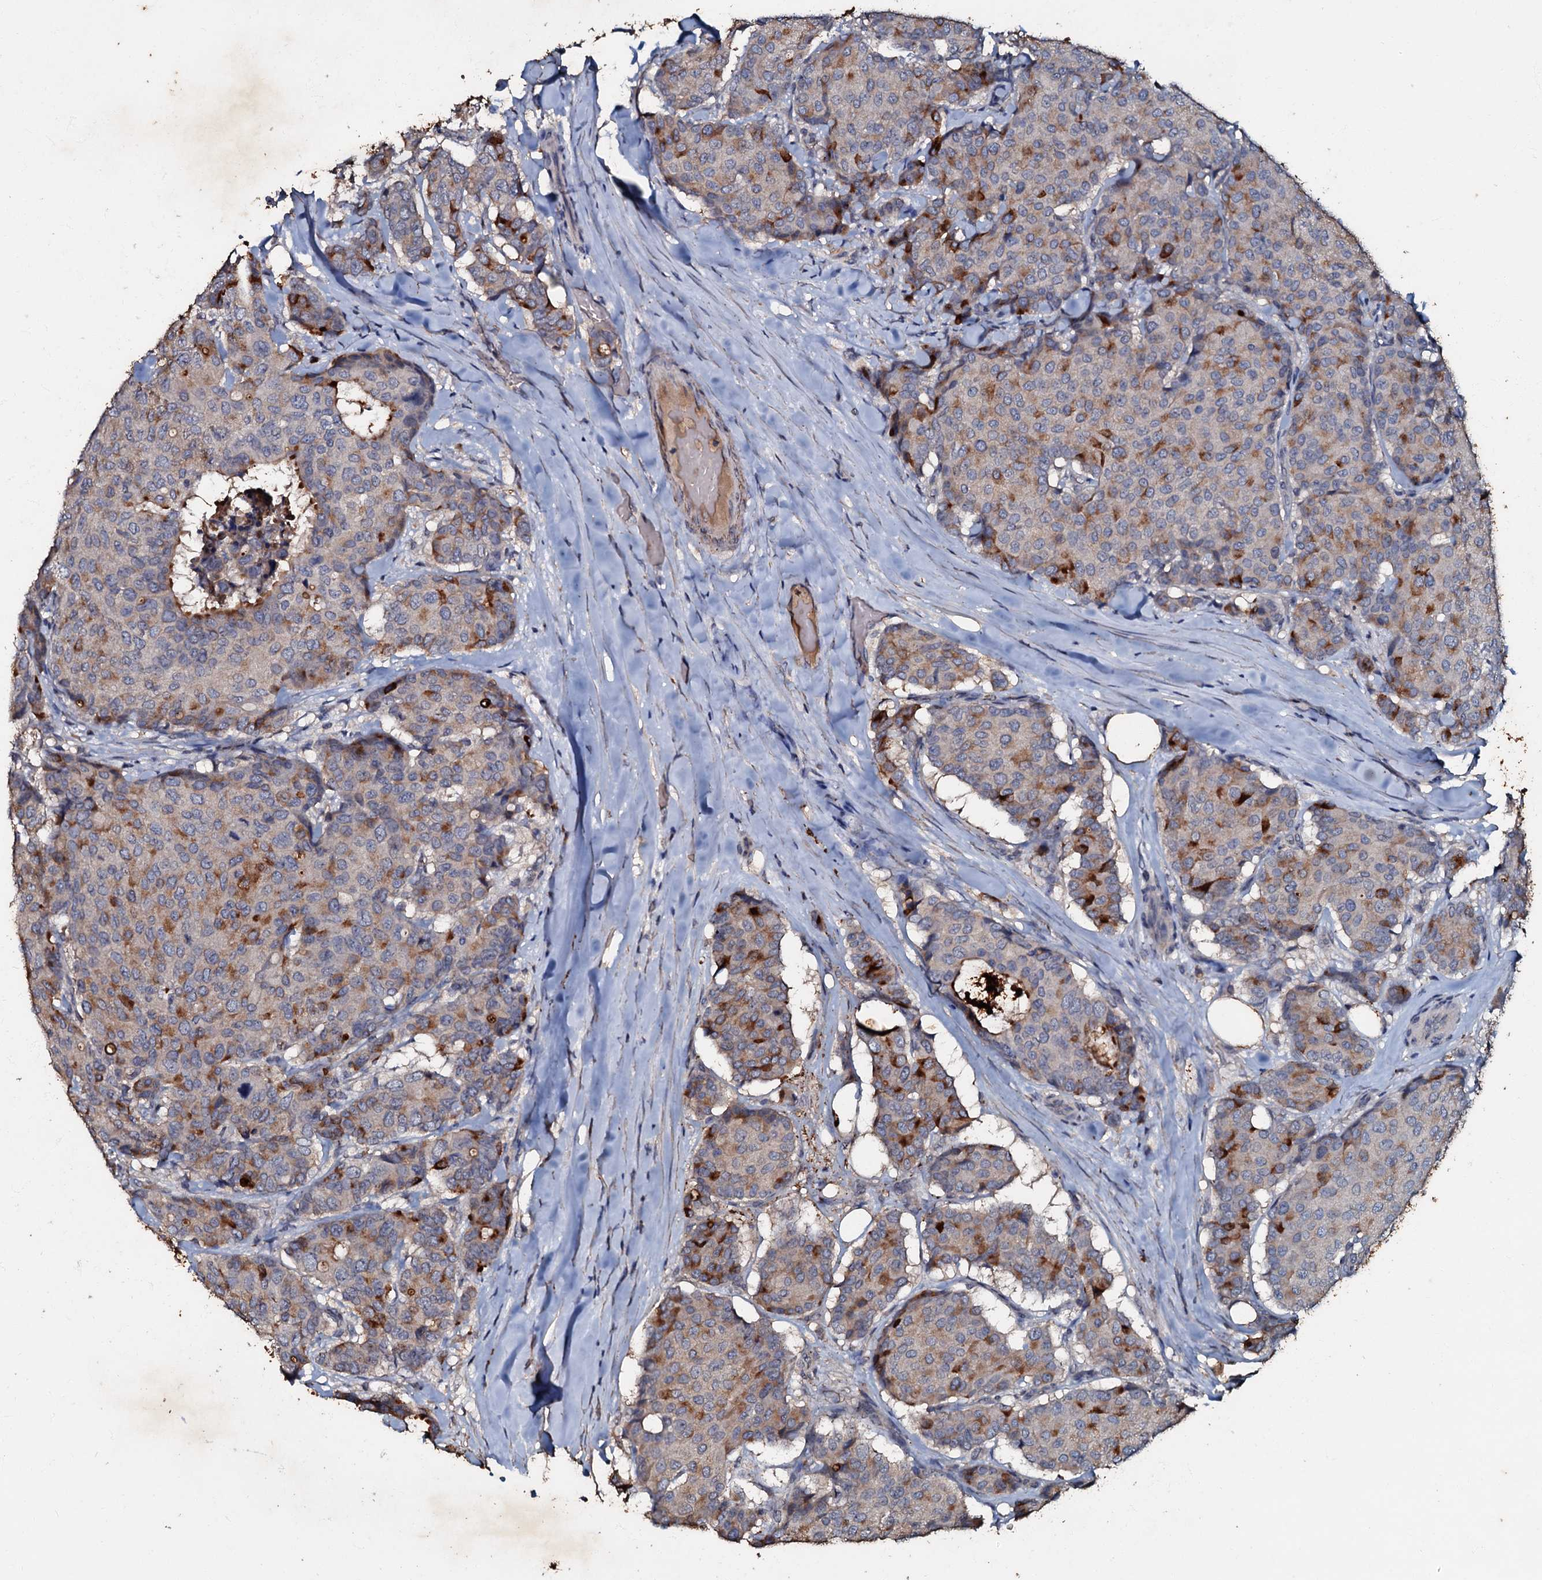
{"staining": {"intensity": "moderate", "quantity": "<25%", "location": "cytoplasmic/membranous"}, "tissue": "breast cancer", "cell_type": "Tumor cells", "image_type": "cancer", "snomed": [{"axis": "morphology", "description": "Duct carcinoma"}, {"axis": "topography", "description": "Breast"}], "caption": "Approximately <25% of tumor cells in breast cancer (infiltrating ductal carcinoma) demonstrate moderate cytoplasmic/membranous protein expression as visualized by brown immunohistochemical staining.", "gene": "MANSC4", "patient": {"sex": "female", "age": 75}}